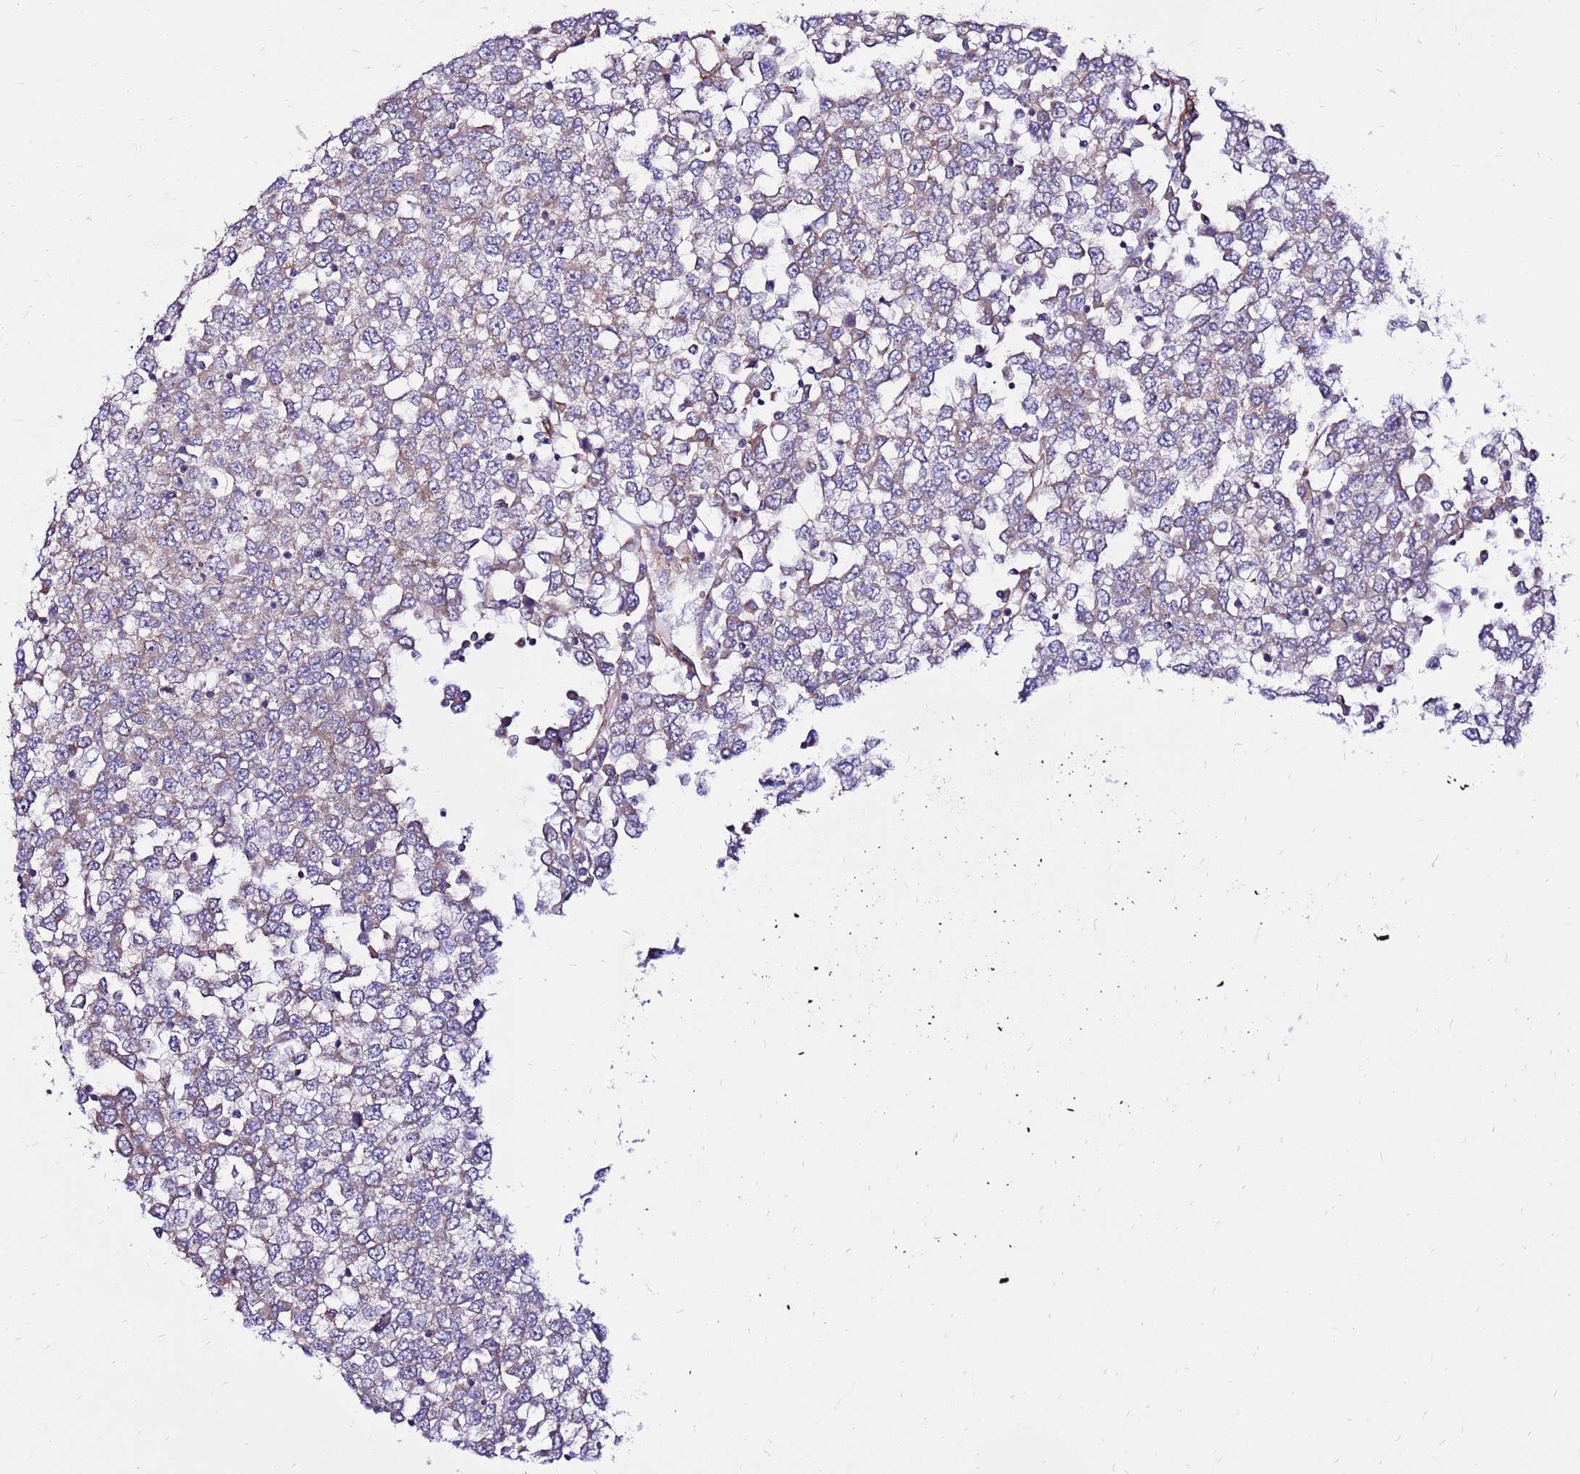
{"staining": {"intensity": "negative", "quantity": "none", "location": "none"}, "tissue": "testis cancer", "cell_type": "Tumor cells", "image_type": "cancer", "snomed": [{"axis": "morphology", "description": "Seminoma, NOS"}, {"axis": "topography", "description": "Testis"}], "caption": "The IHC micrograph has no significant expression in tumor cells of testis cancer (seminoma) tissue.", "gene": "EI24", "patient": {"sex": "male", "age": 65}}